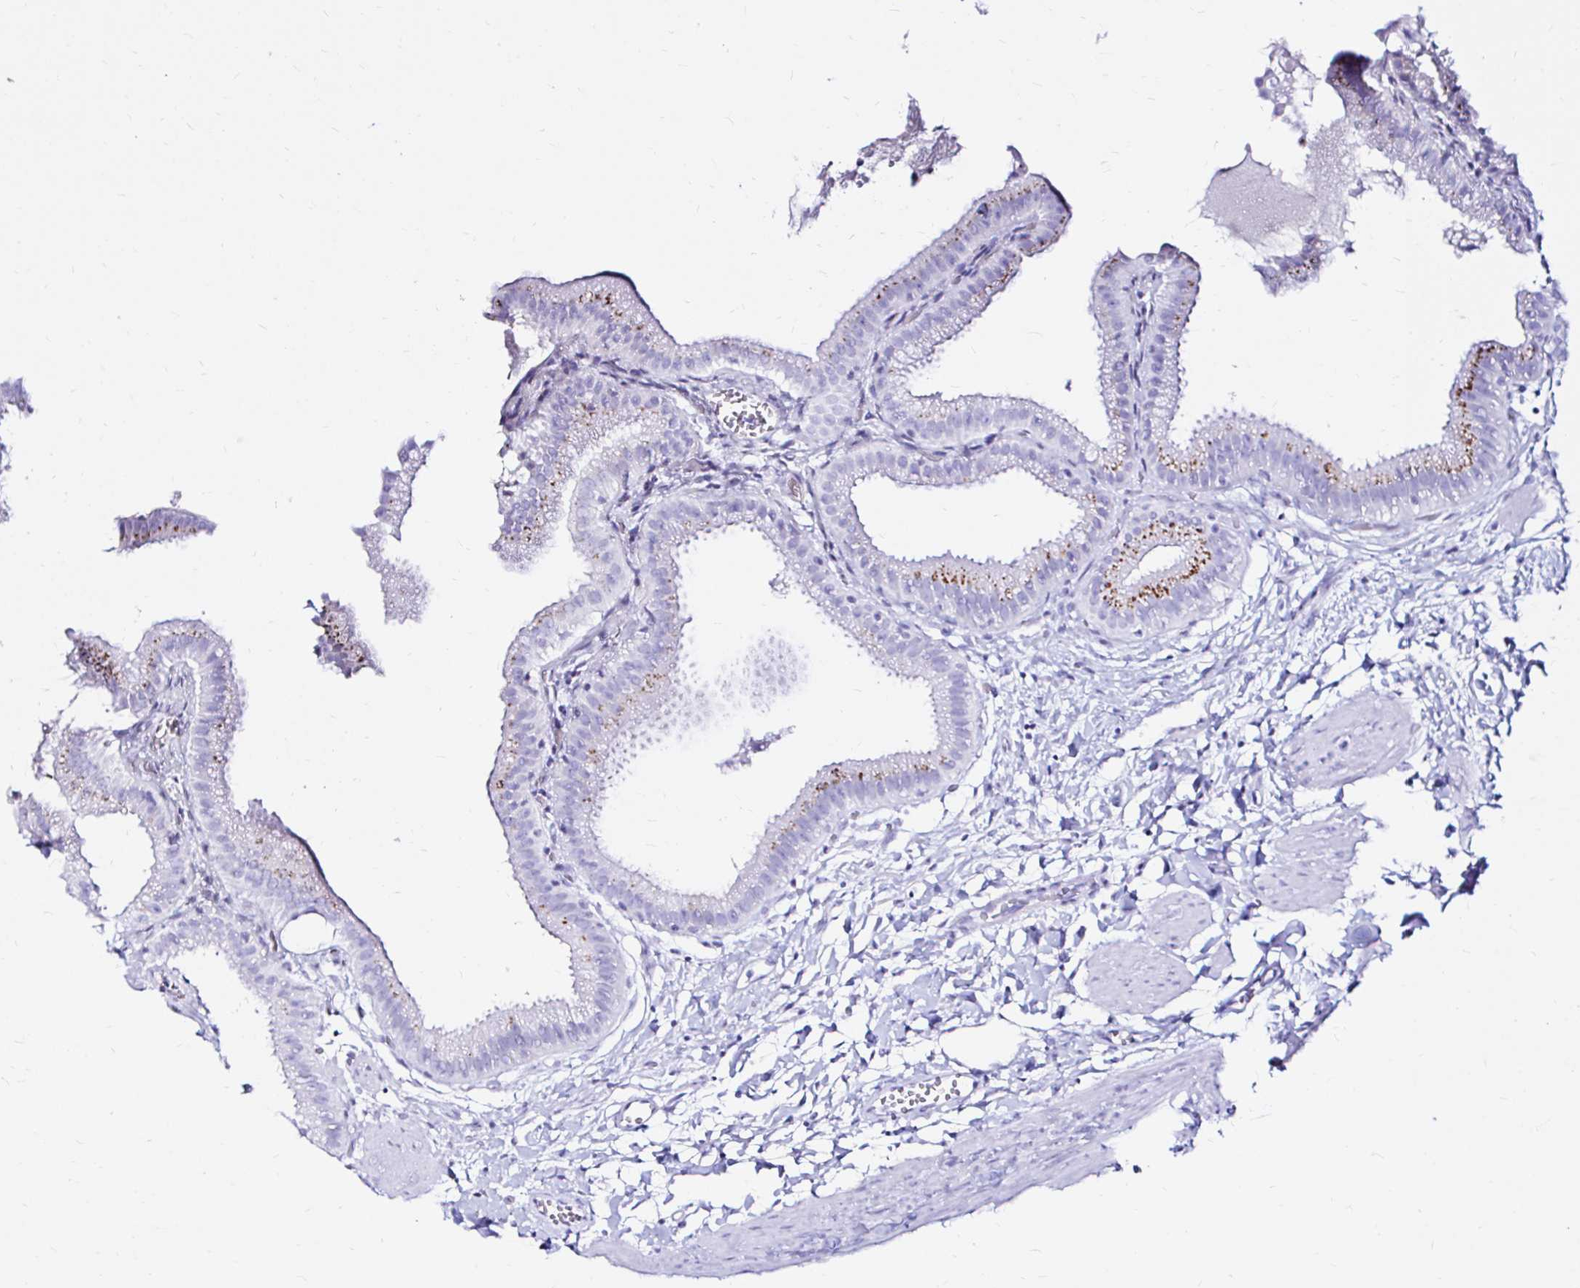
{"staining": {"intensity": "moderate", "quantity": "<25%", "location": "cytoplasmic/membranous"}, "tissue": "gallbladder", "cell_type": "Glandular cells", "image_type": "normal", "snomed": [{"axis": "morphology", "description": "Normal tissue, NOS"}, {"axis": "topography", "description": "Gallbladder"}], "caption": "Immunohistochemical staining of normal gallbladder reveals low levels of moderate cytoplasmic/membranous expression in approximately <25% of glandular cells.", "gene": "ZNF432", "patient": {"sex": "female", "age": 63}}